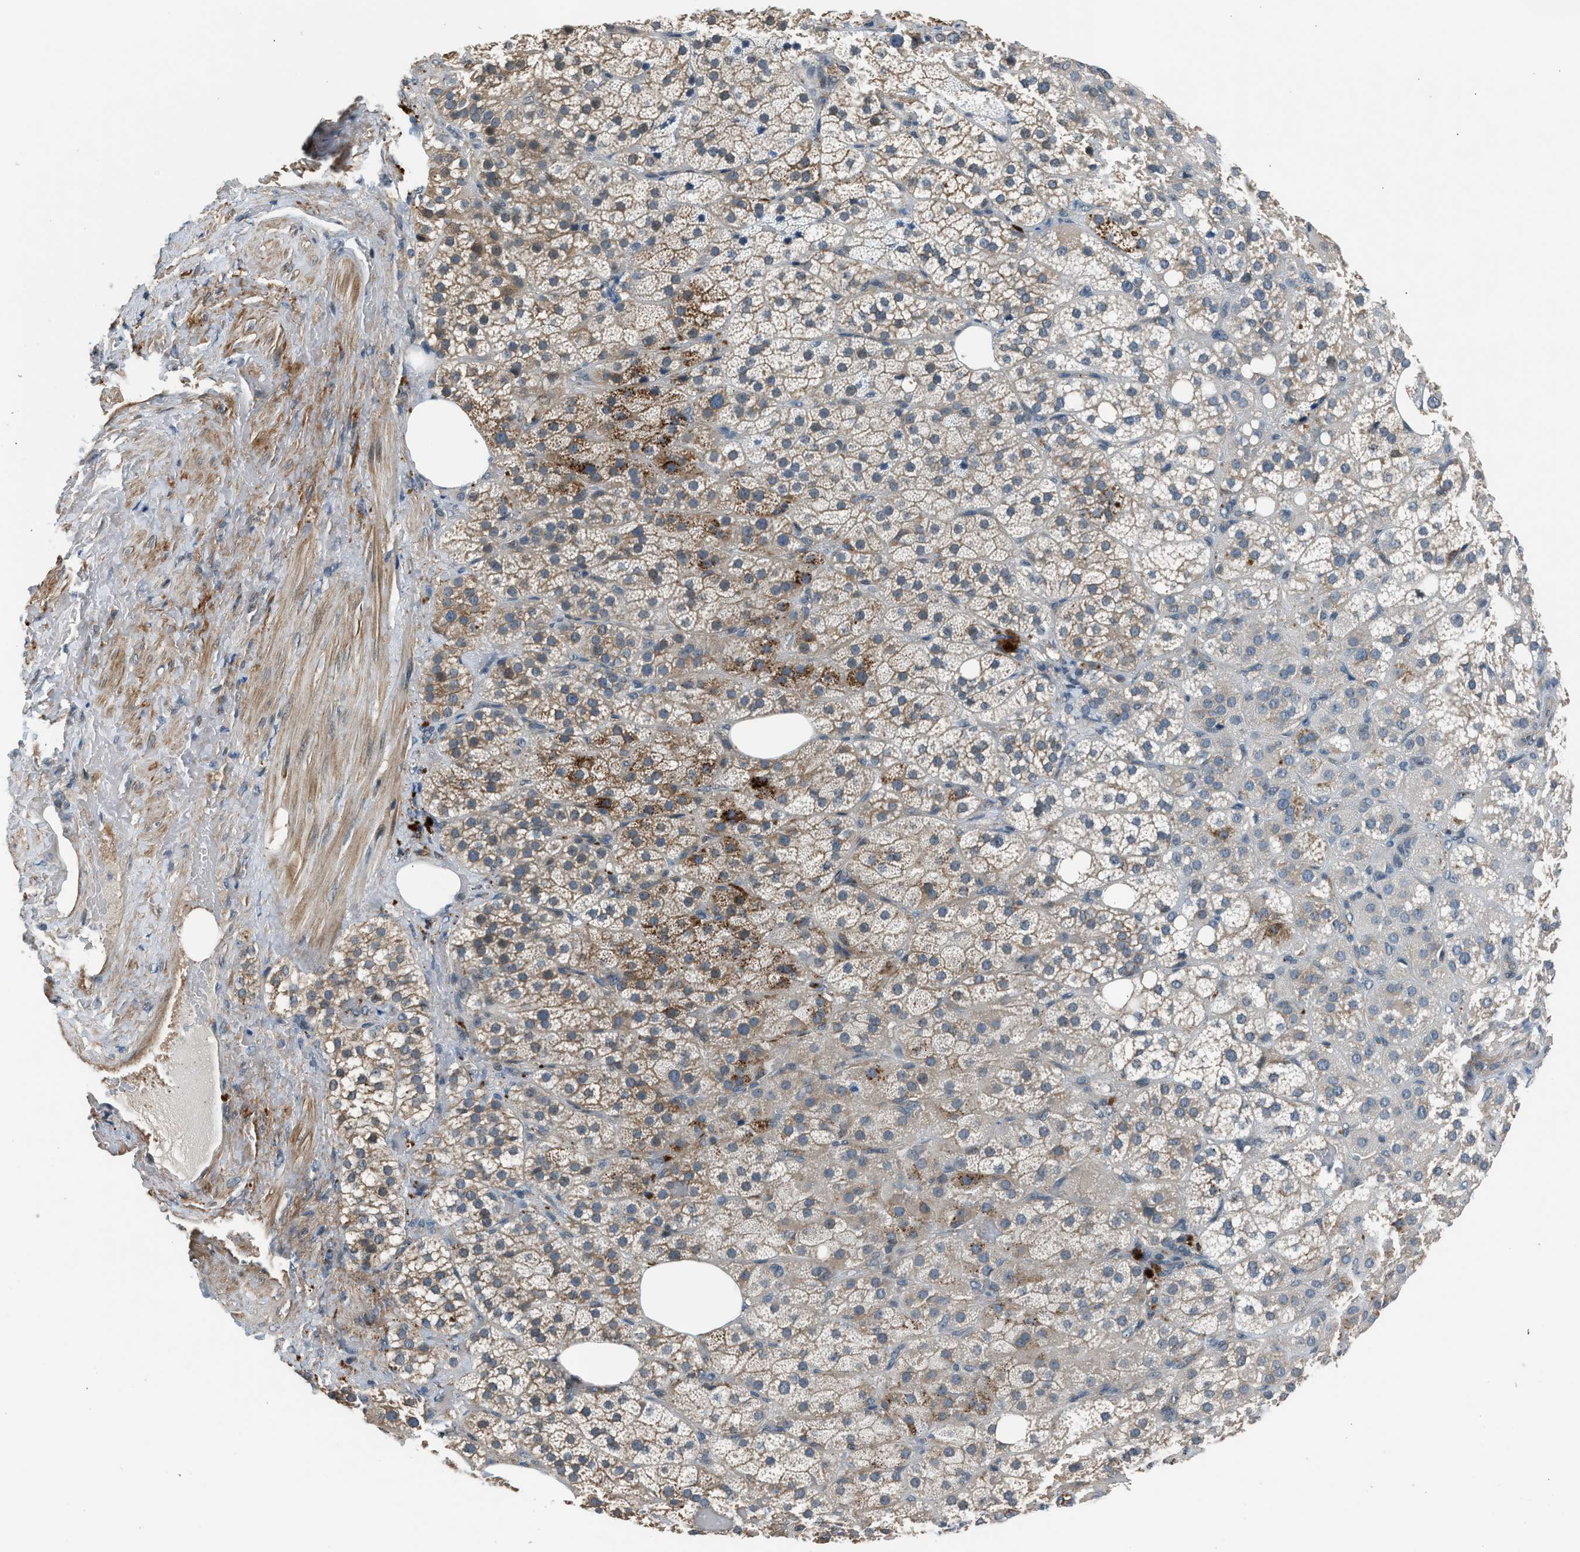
{"staining": {"intensity": "moderate", "quantity": "<25%", "location": "cytoplasmic/membranous"}, "tissue": "adrenal gland", "cell_type": "Glandular cells", "image_type": "normal", "snomed": [{"axis": "morphology", "description": "Normal tissue, NOS"}, {"axis": "topography", "description": "Adrenal gland"}], "caption": "About <25% of glandular cells in unremarkable human adrenal gland display moderate cytoplasmic/membranous protein positivity as visualized by brown immunohistochemical staining.", "gene": "LMLN", "patient": {"sex": "female", "age": 59}}